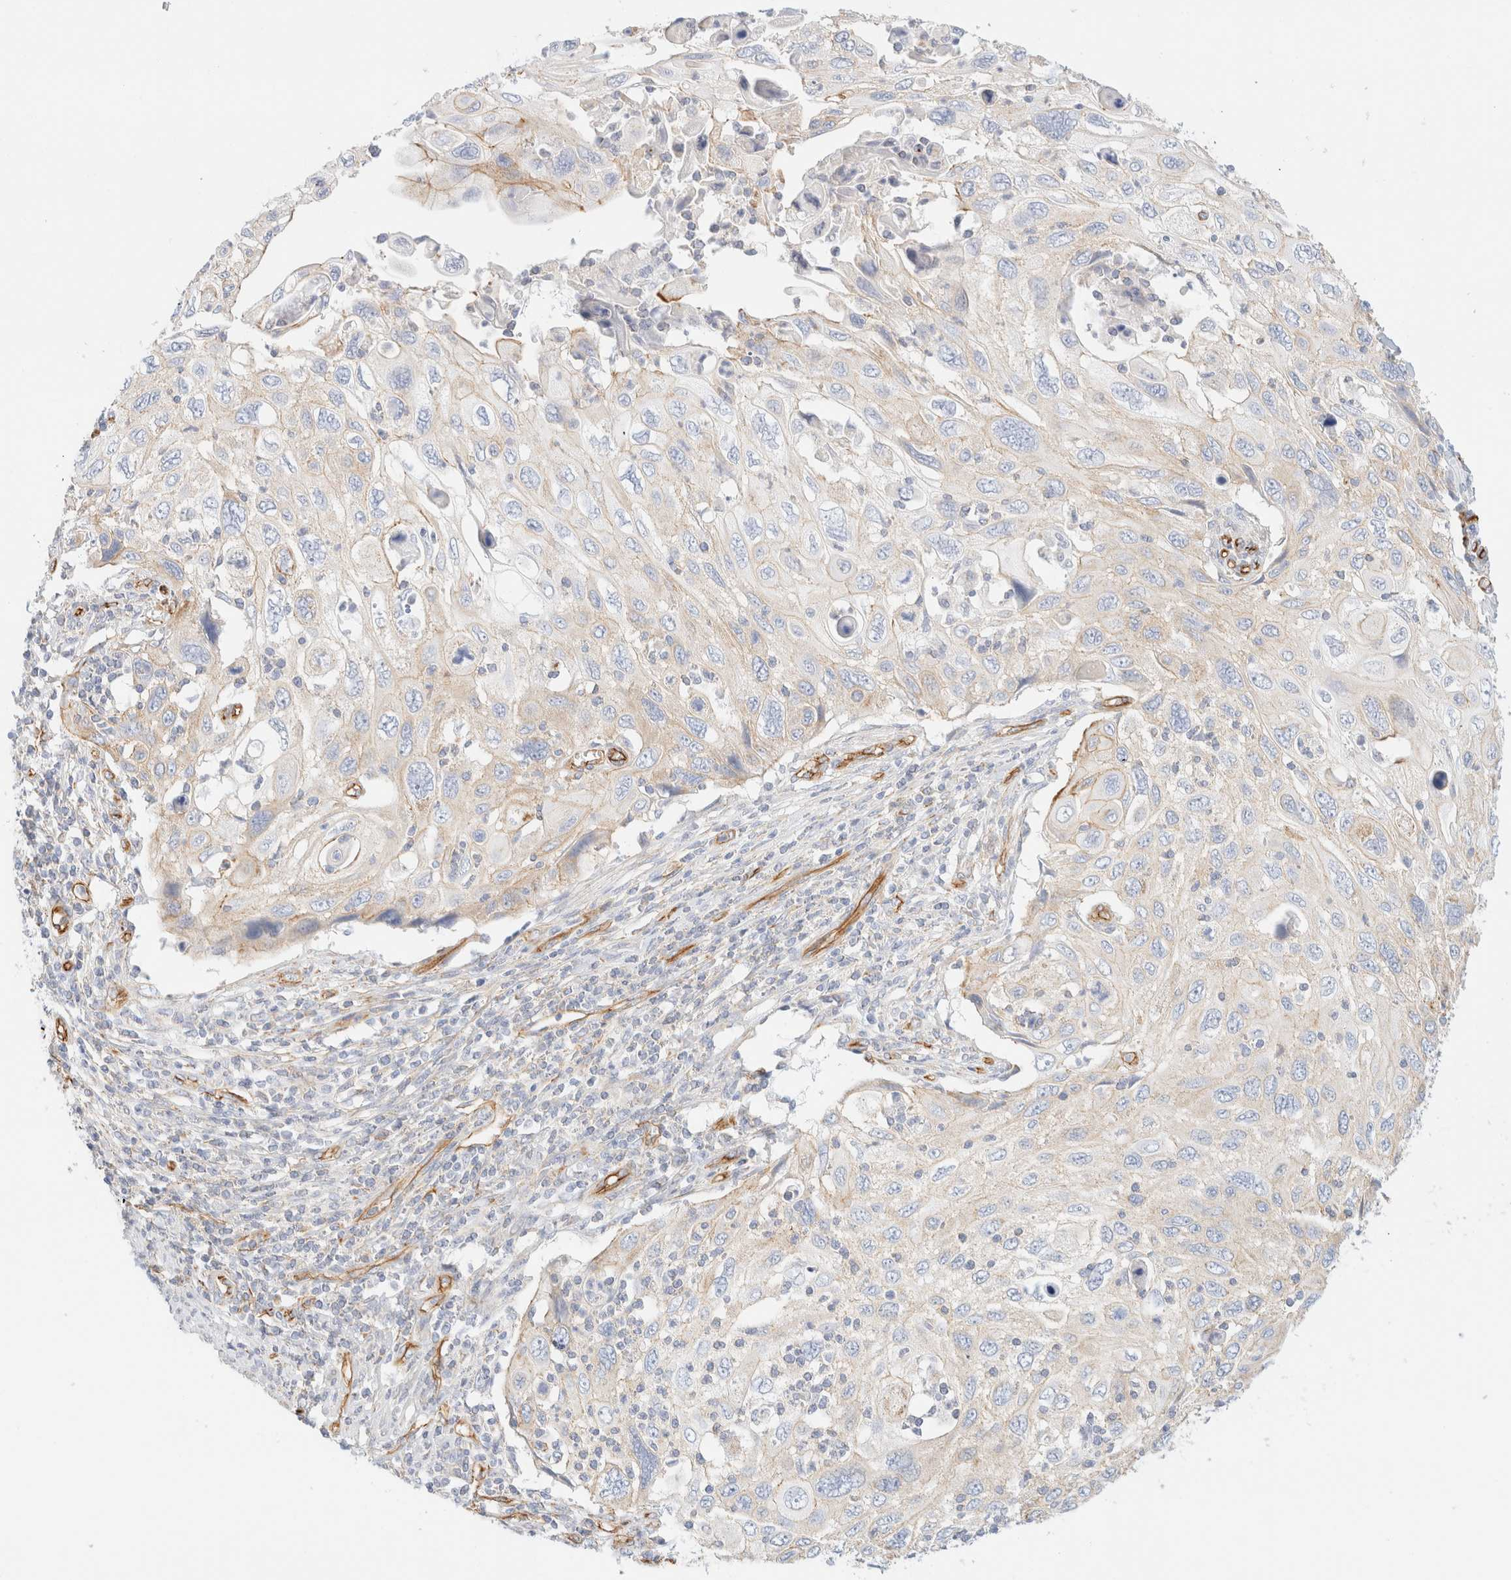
{"staining": {"intensity": "weak", "quantity": "<25%", "location": "cytoplasmic/membranous"}, "tissue": "cervical cancer", "cell_type": "Tumor cells", "image_type": "cancer", "snomed": [{"axis": "morphology", "description": "Squamous cell carcinoma, NOS"}, {"axis": "topography", "description": "Cervix"}], "caption": "This is a photomicrograph of immunohistochemistry staining of cervical squamous cell carcinoma, which shows no expression in tumor cells.", "gene": "CYB5R4", "patient": {"sex": "female", "age": 70}}